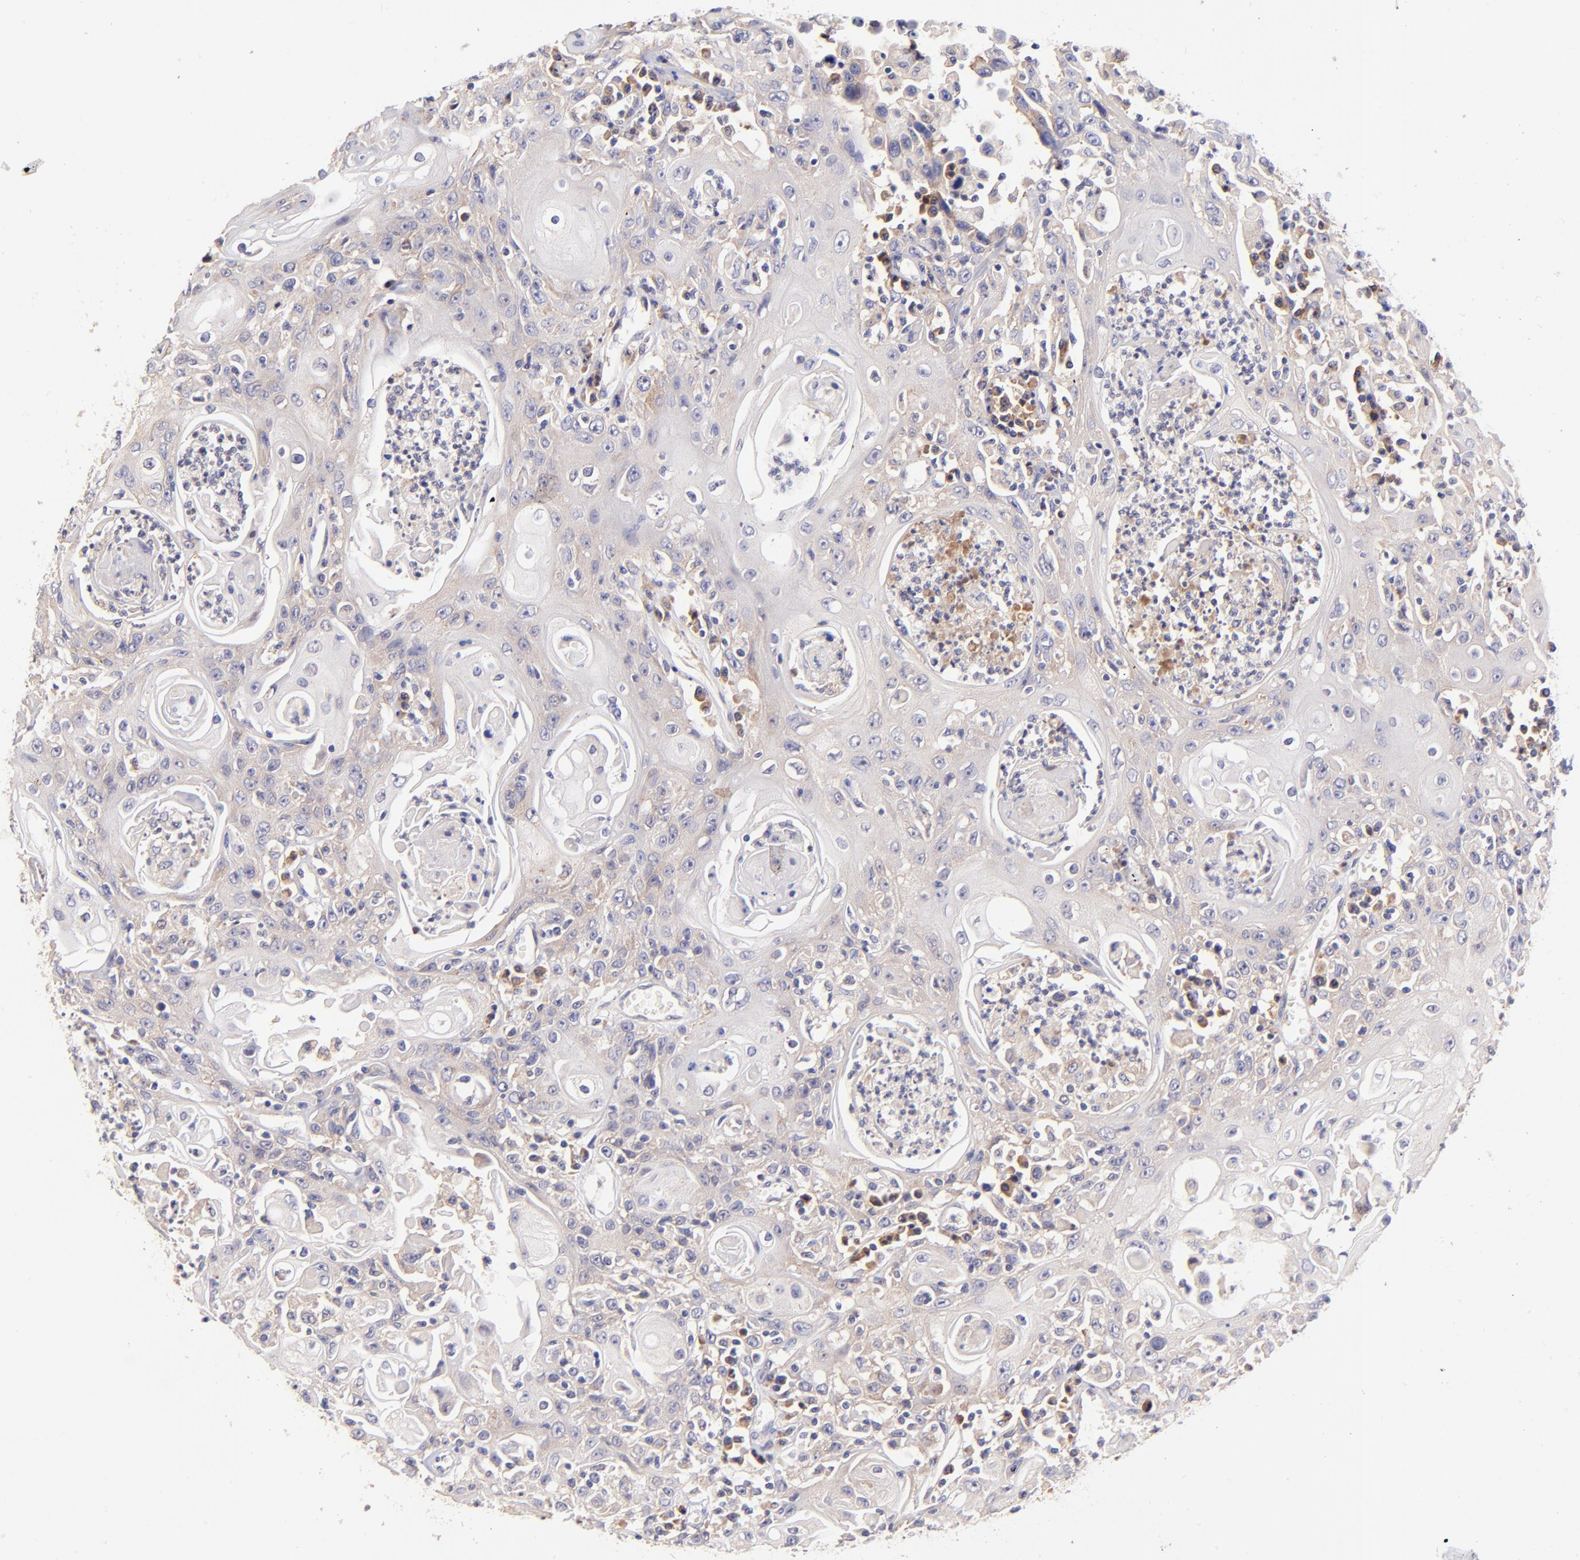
{"staining": {"intensity": "weak", "quantity": "25%-75%", "location": "cytoplasmic/membranous"}, "tissue": "head and neck cancer", "cell_type": "Tumor cells", "image_type": "cancer", "snomed": [{"axis": "morphology", "description": "Squamous cell carcinoma, NOS"}, {"axis": "topography", "description": "Oral tissue"}, {"axis": "topography", "description": "Head-Neck"}], "caption": "Tumor cells reveal weak cytoplasmic/membranous positivity in about 25%-75% of cells in squamous cell carcinoma (head and neck).", "gene": "RPL11", "patient": {"sex": "female", "age": 76}}